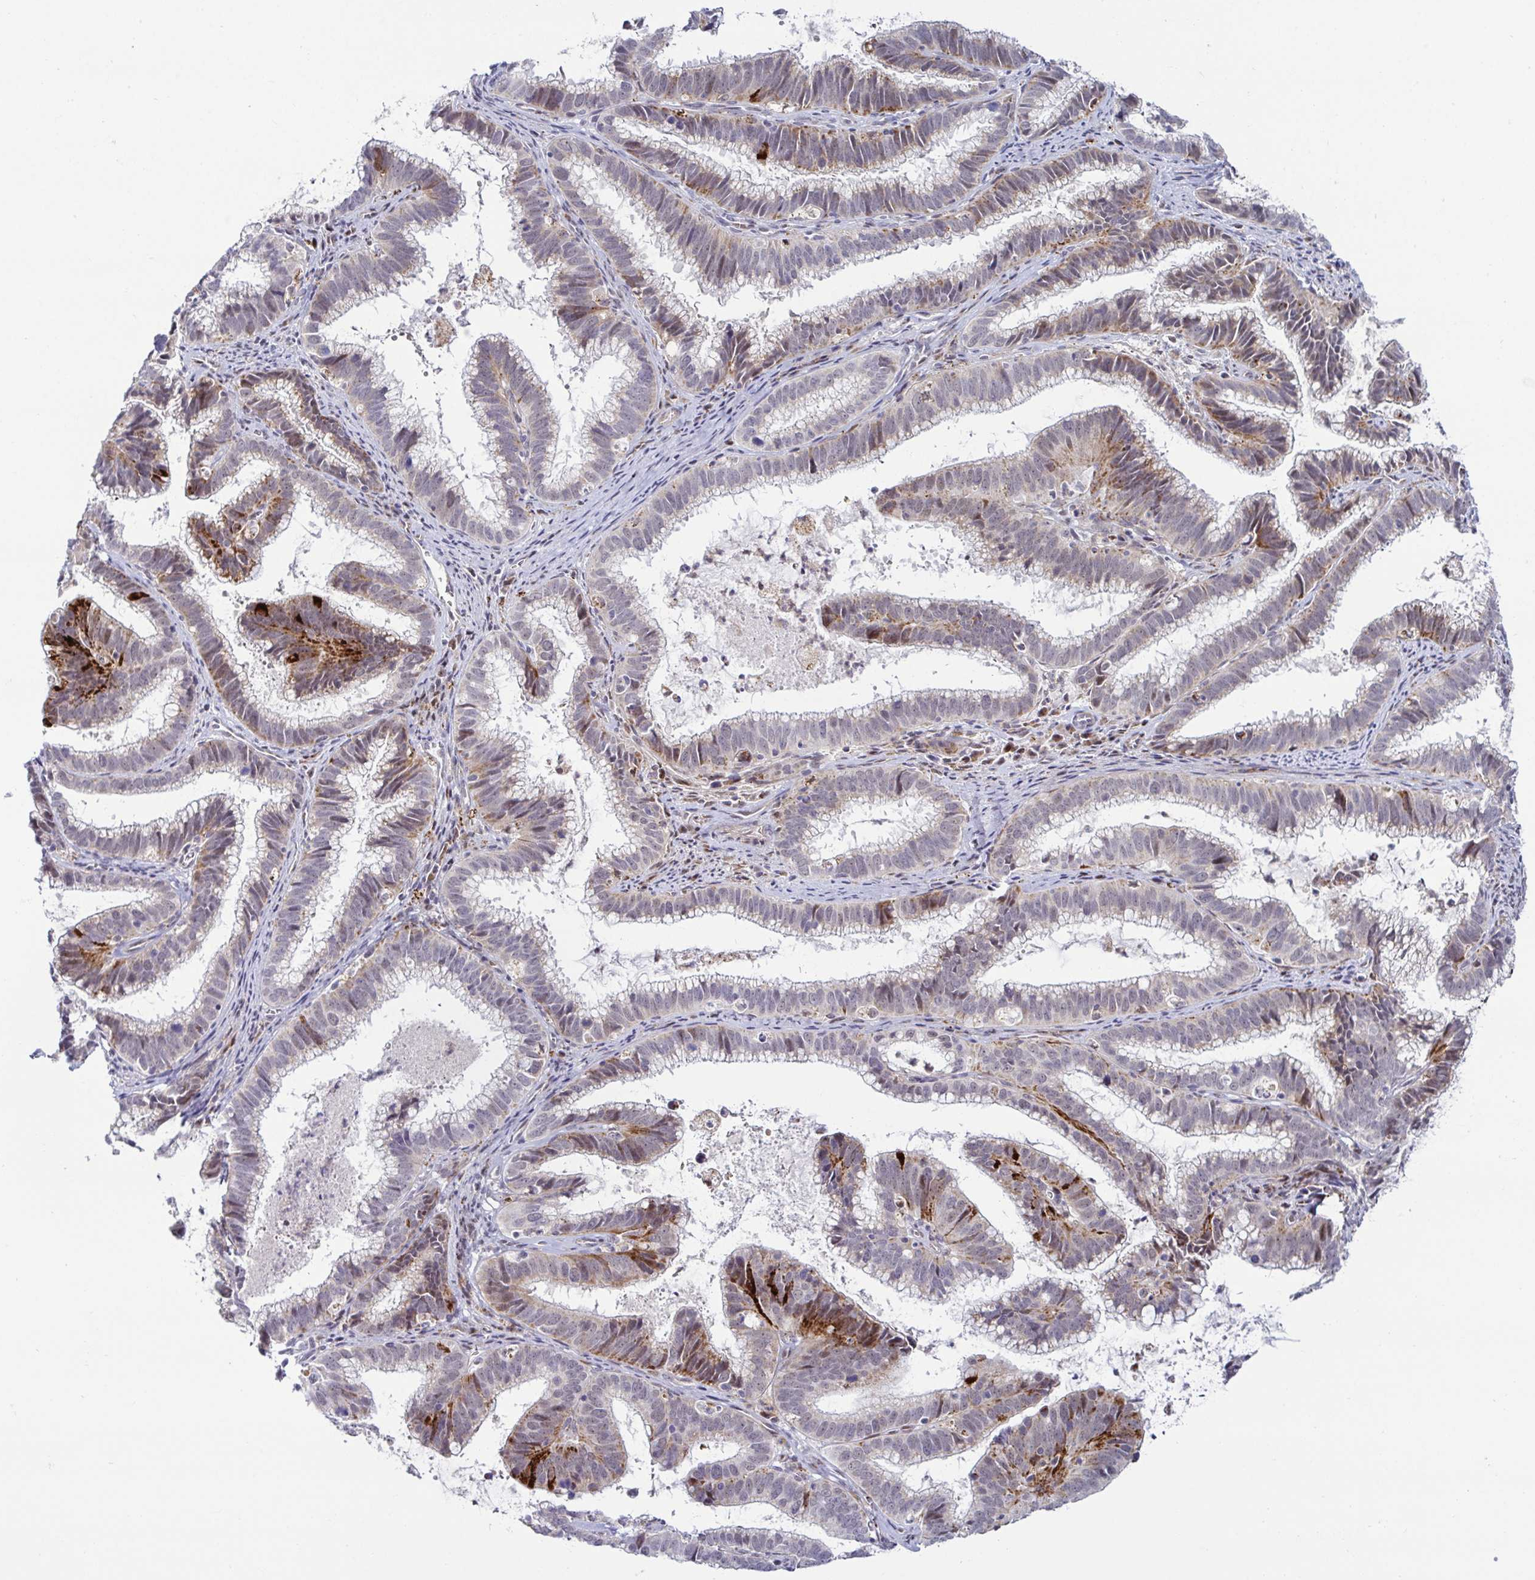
{"staining": {"intensity": "moderate", "quantity": "25%-75%", "location": "cytoplasmic/membranous"}, "tissue": "cervical cancer", "cell_type": "Tumor cells", "image_type": "cancer", "snomed": [{"axis": "morphology", "description": "Adenocarcinoma, NOS"}, {"axis": "topography", "description": "Cervix"}], "caption": "Immunohistochemical staining of cervical adenocarcinoma exhibits moderate cytoplasmic/membranous protein expression in approximately 25%-75% of tumor cells. (brown staining indicates protein expression, while blue staining denotes nuclei).", "gene": "DZIP1", "patient": {"sex": "female", "age": 61}}